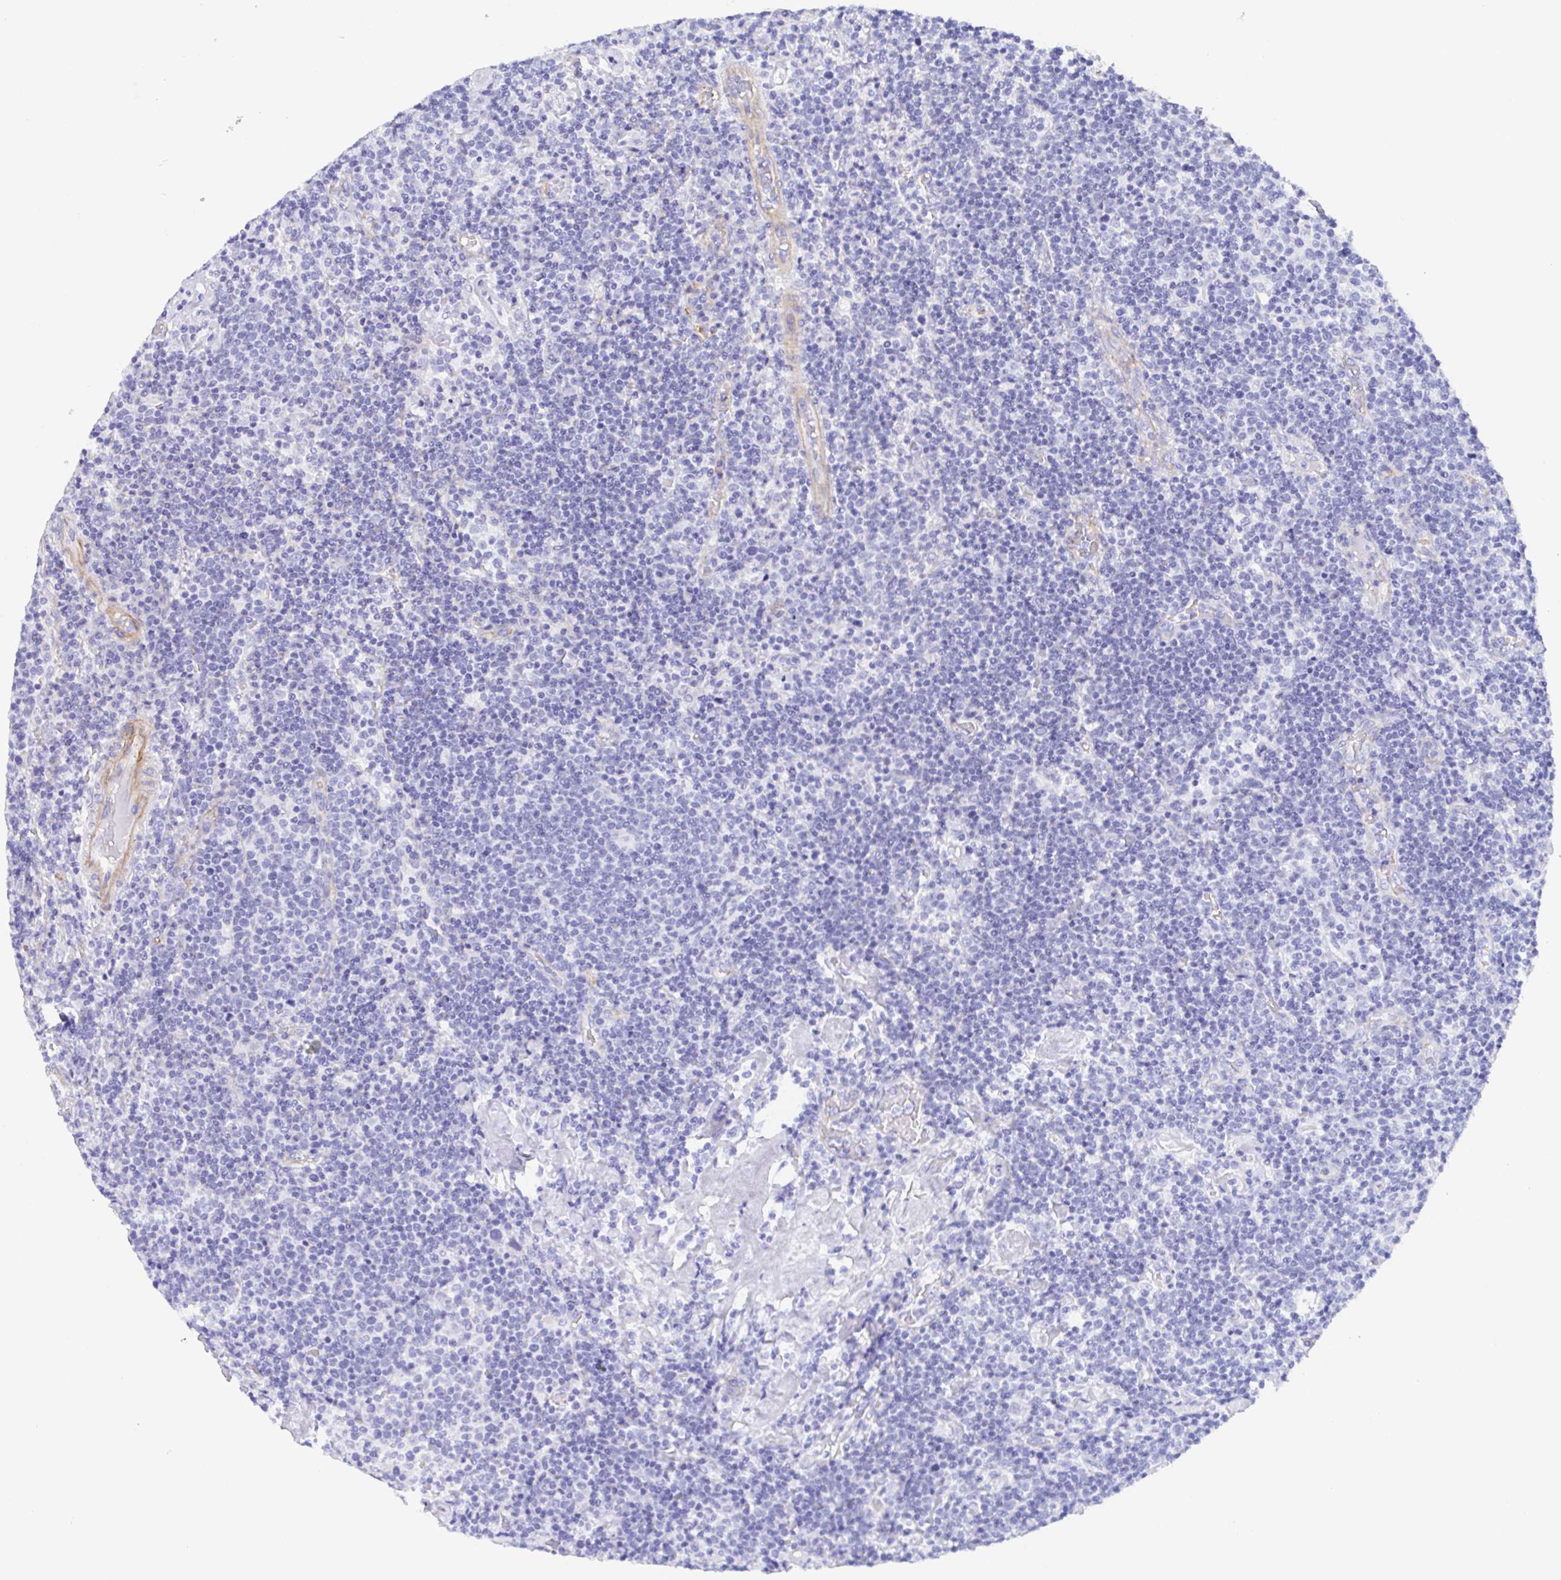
{"staining": {"intensity": "negative", "quantity": "none", "location": "none"}, "tissue": "lymphoma", "cell_type": "Tumor cells", "image_type": "cancer", "snomed": [{"axis": "morphology", "description": "Malignant lymphoma, non-Hodgkin's type, High grade"}, {"axis": "topography", "description": "Lymph node"}], "caption": "Immunohistochemistry (IHC) photomicrograph of human high-grade malignant lymphoma, non-Hodgkin's type stained for a protein (brown), which demonstrates no positivity in tumor cells. Nuclei are stained in blue.", "gene": "TRAM2", "patient": {"sex": "male", "age": 61}}